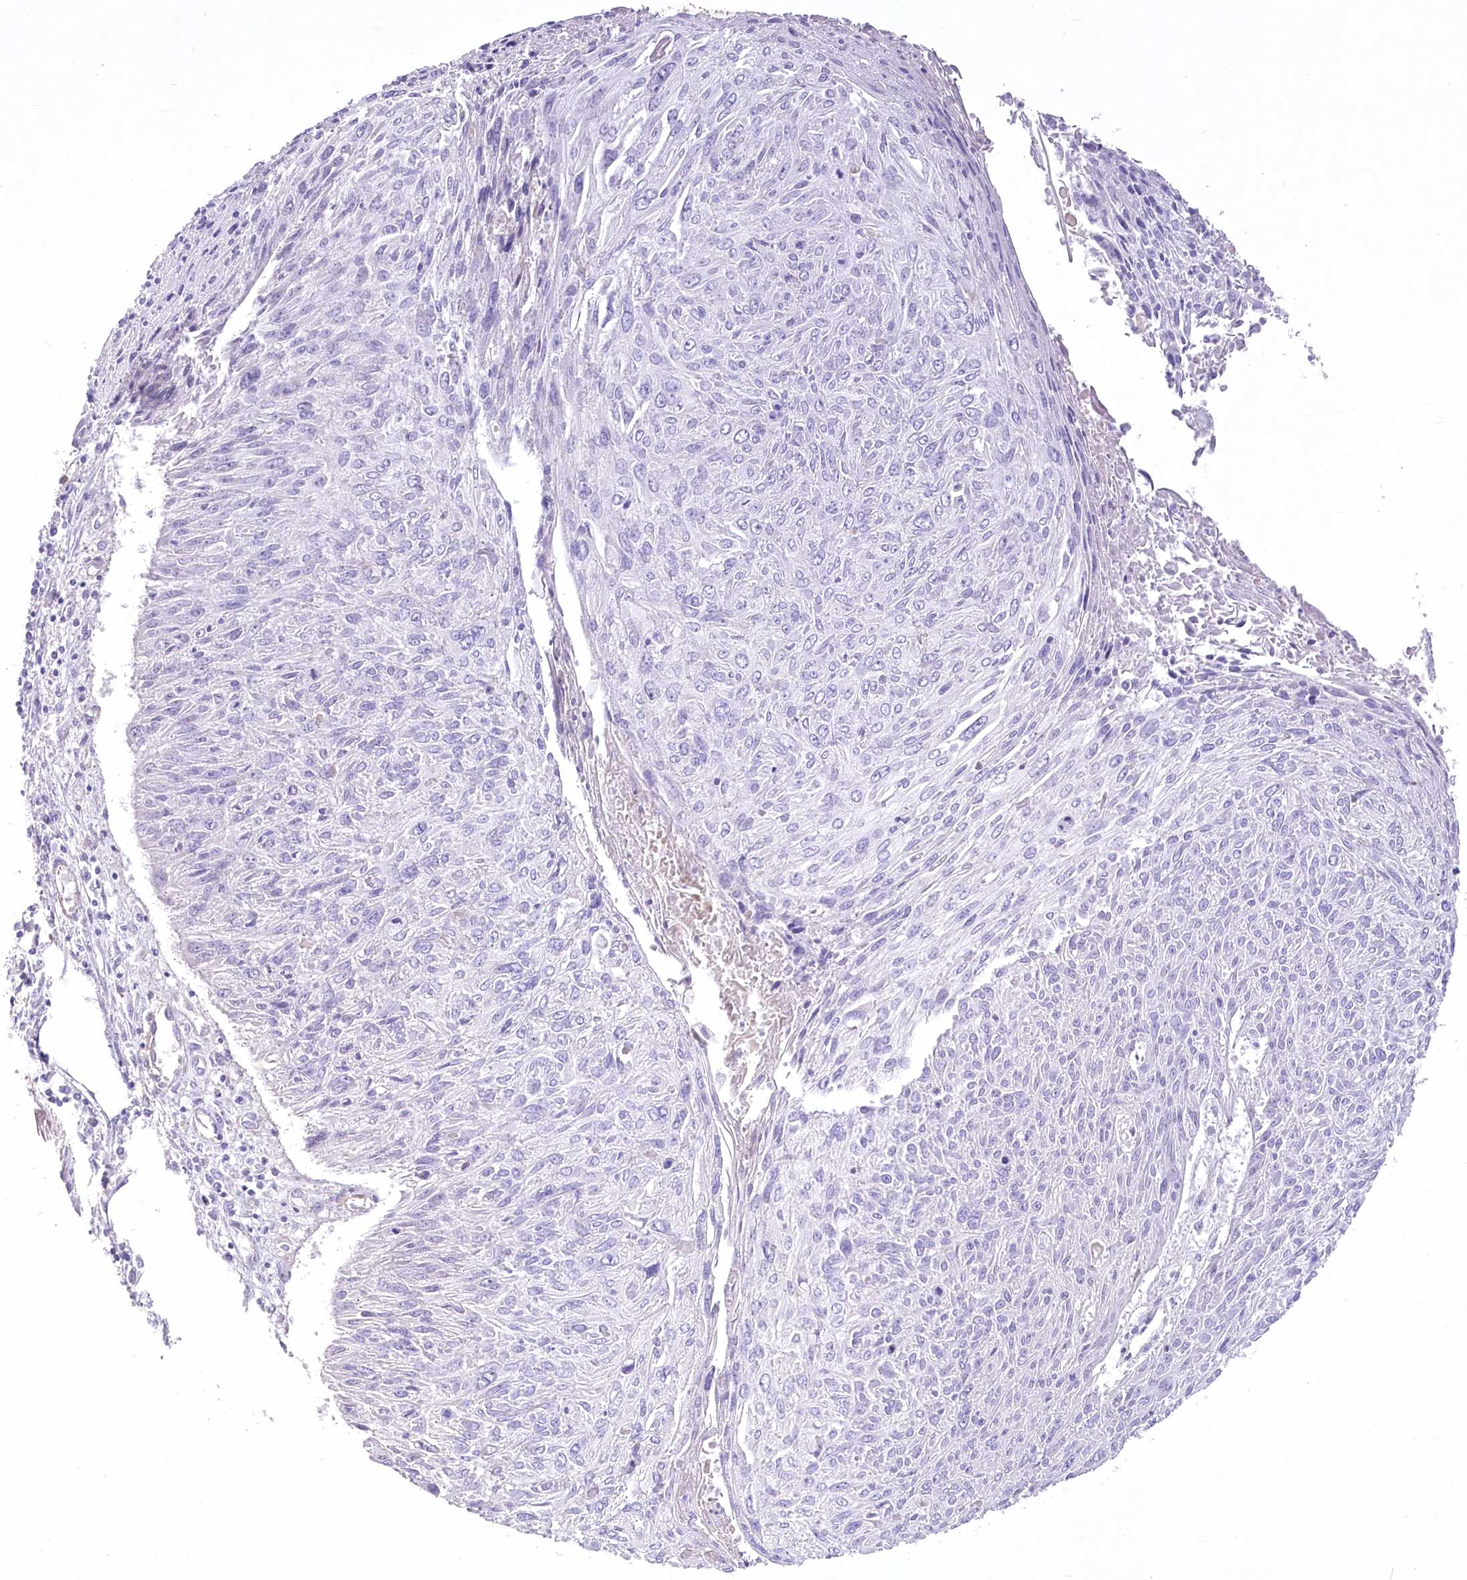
{"staining": {"intensity": "negative", "quantity": "none", "location": "none"}, "tissue": "cervical cancer", "cell_type": "Tumor cells", "image_type": "cancer", "snomed": [{"axis": "morphology", "description": "Squamous cell carcinoma, NOS"}, {"axis": "topography", "description": "Cervix"}], "caption": "The micrograph shows no staining of tumor cells in squamous cell carcinoma (cervical).", "gene": "ANGPTL3", "patient": {"sex": "female", "age": 51}}